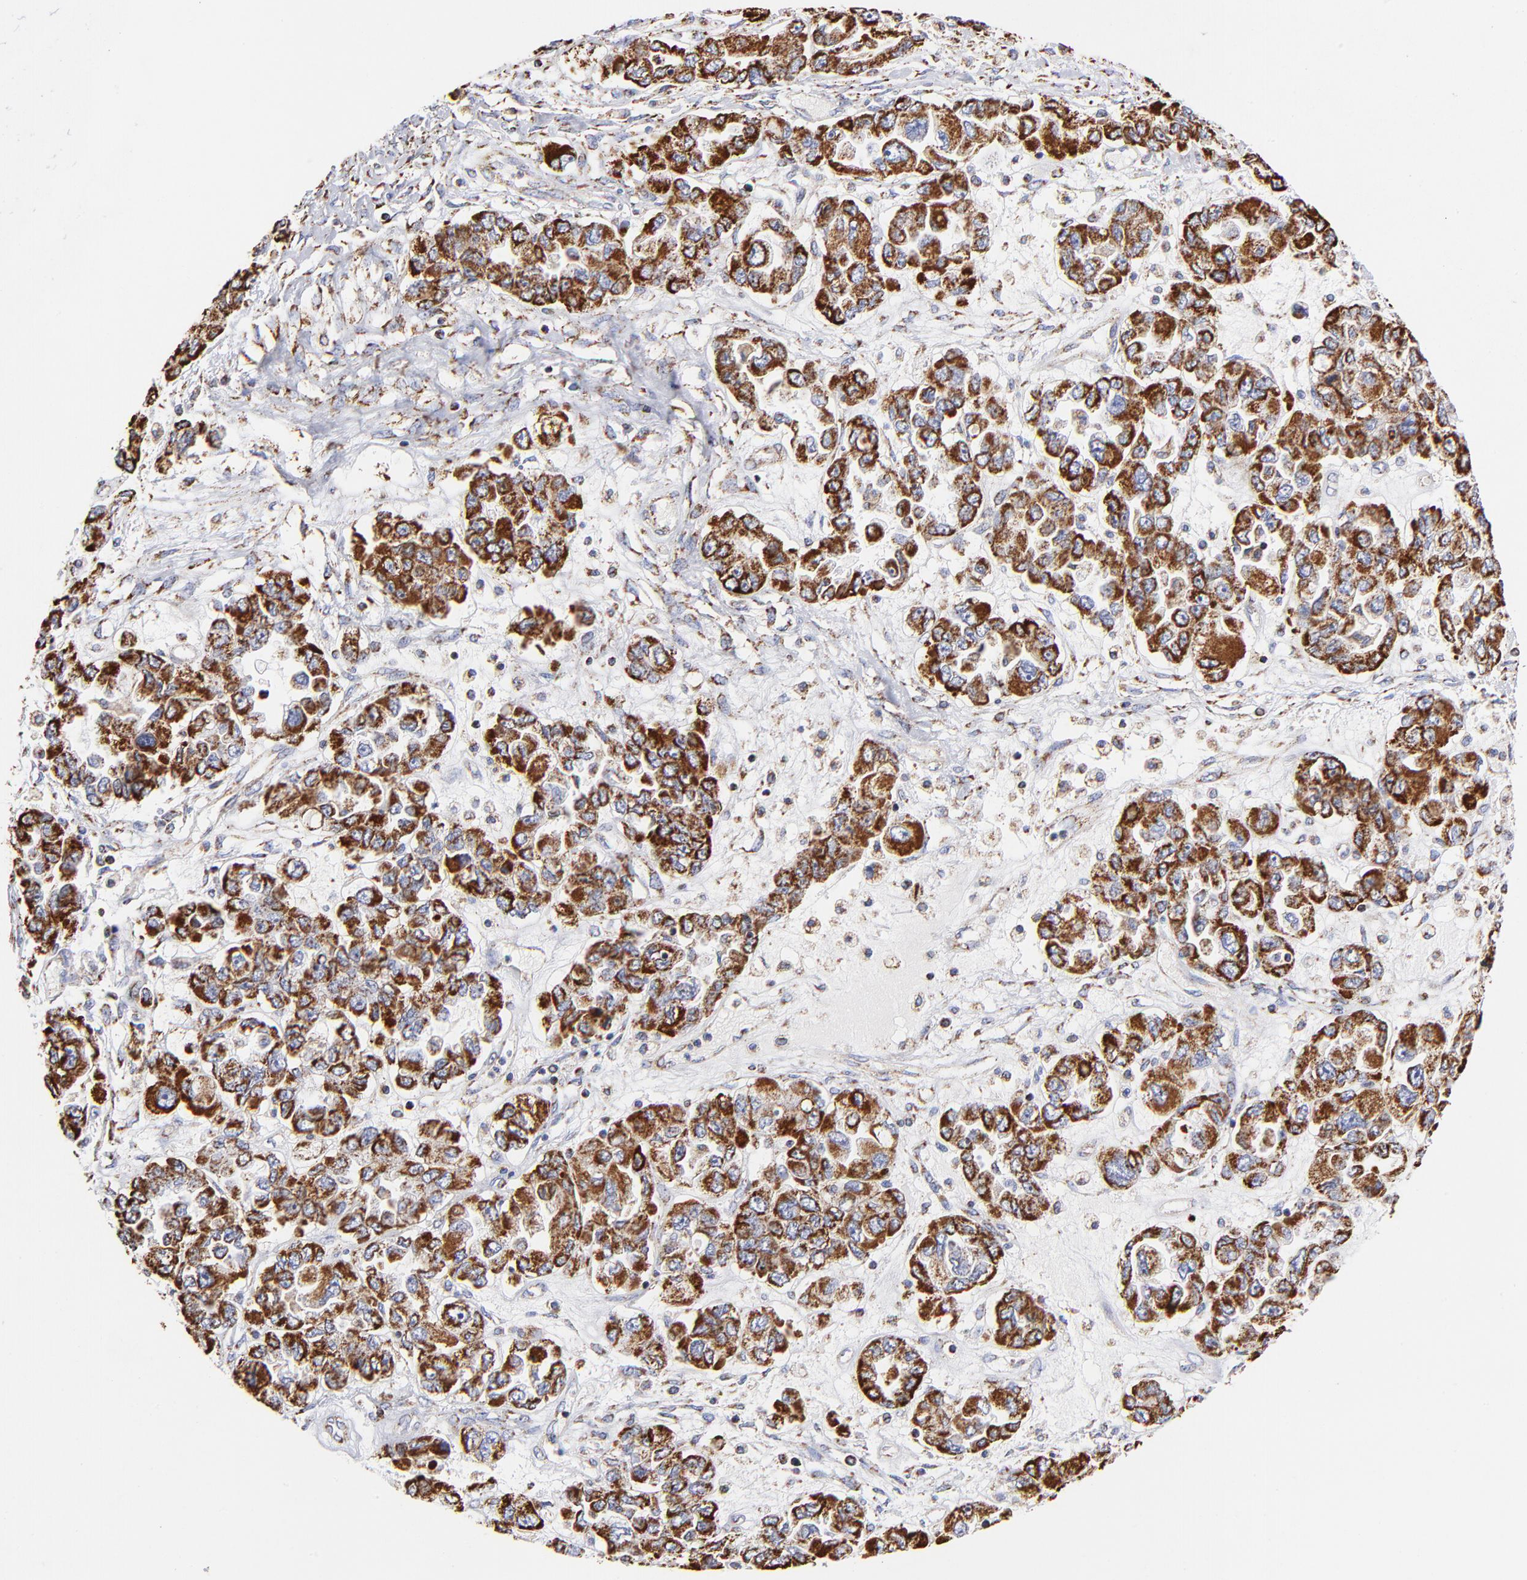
{"staining": {"intensity": "strong", "quantity": ">75%", "location": "cytoplasmic/membranous"}, "tissue": "ovarian cancer", "cell_type": "Tumor cells", "image_type": "cancer", "snomed": [{"axis": "morphology", "description": "Cystadenocarcinoma, serous, NOS"}, {"axis": "topography", "description": "Ovary"}], "caption": "The histopathology image demonstrates a brown stain indicating the presence of a protein in the cytoplasmic/membranous of tumor cells in ovarian cancer (serous cystadenocarcinoma).", "gene": "PHB1", "patient": {"sex": "female", "age": 84}}